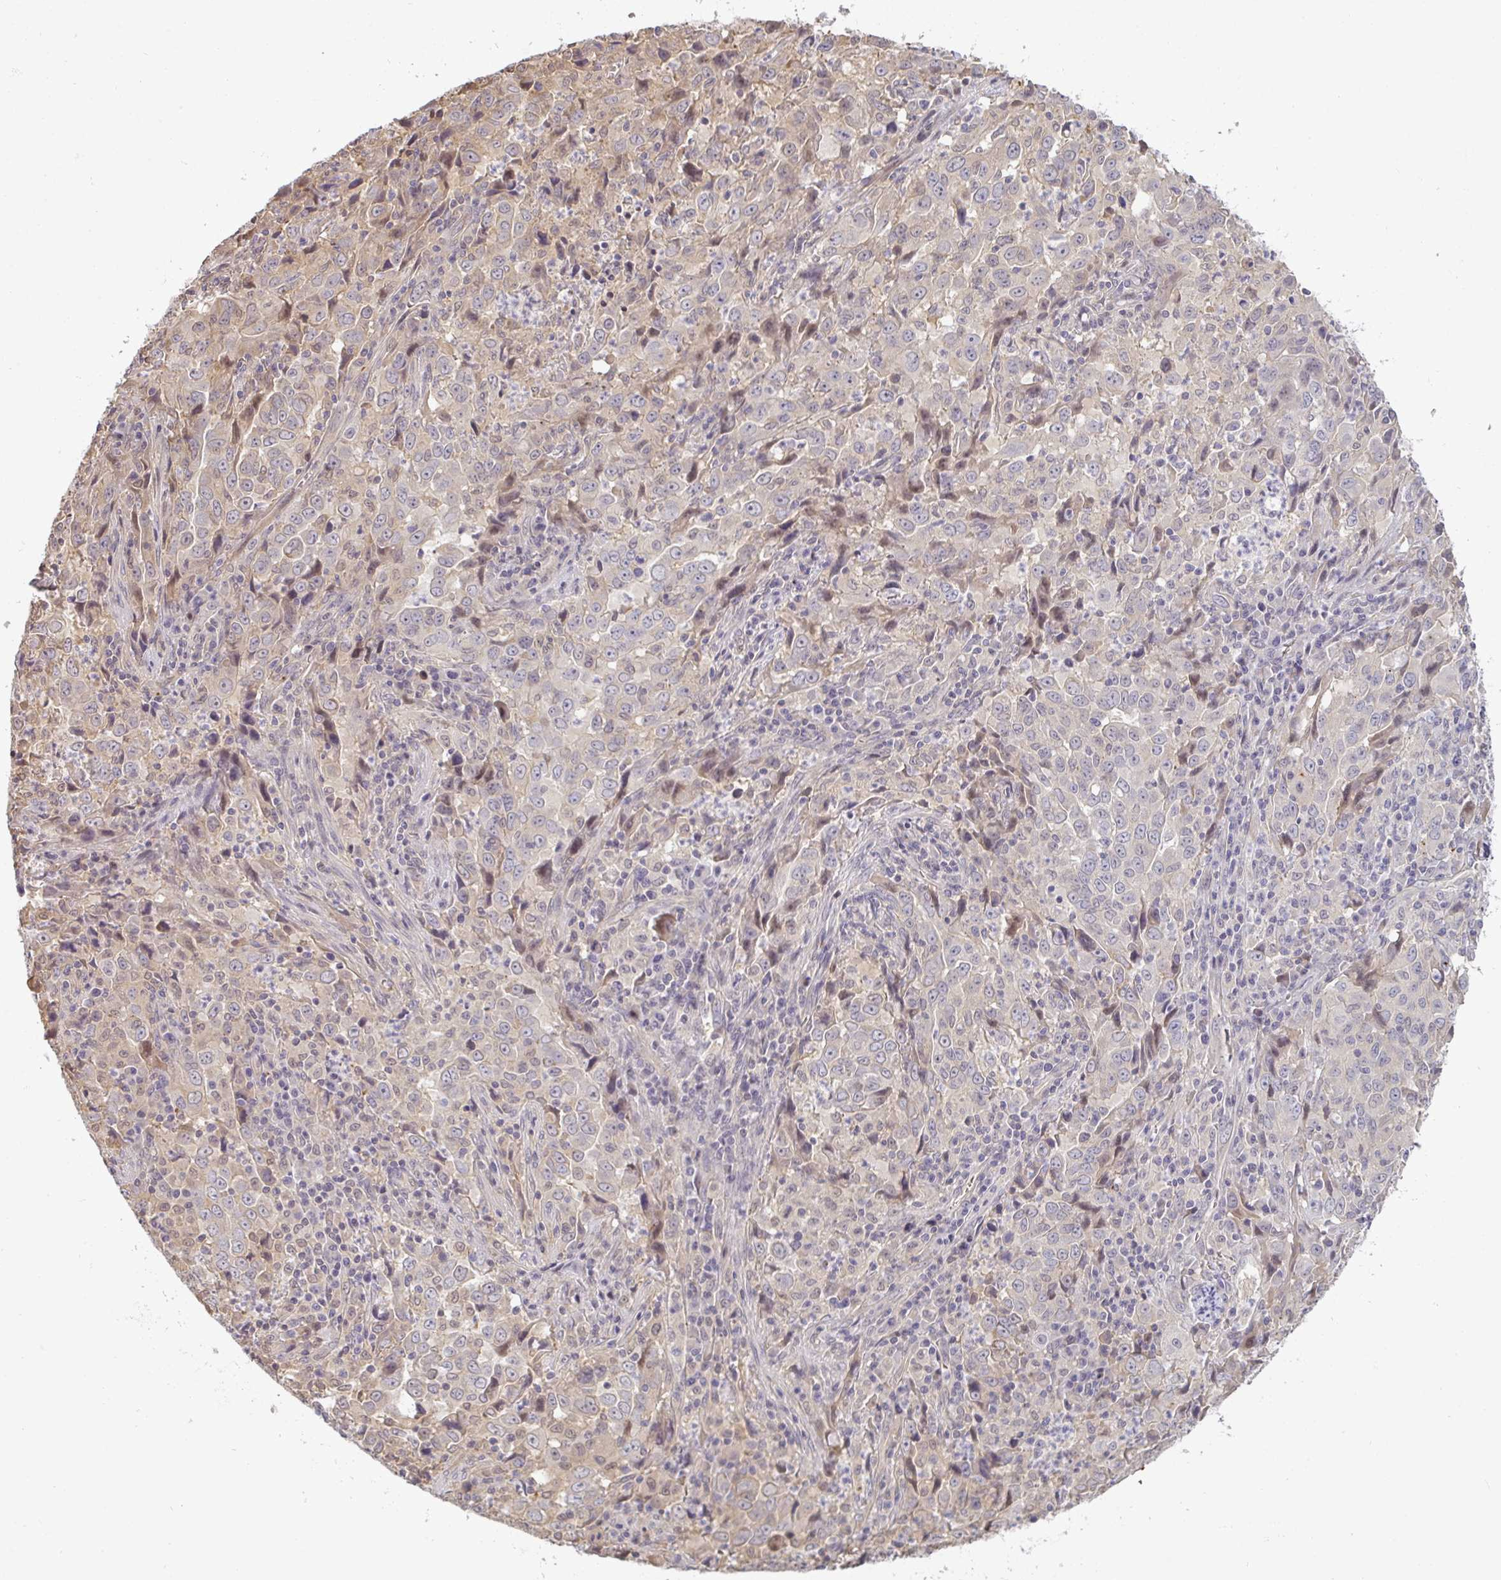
{"staining": {"intensity": "weak", "quantity": "<25%", "location": "cytoplasmic/membranous"}, "tissue": "lung cancer", "cell_type": "Tumor cells", "image_type": "cancer", "snomed": [{"axis": "morphology", "description": "Adenocarcinoma, NOS"}, {"axis": "topography", "description": "Lung"}], "caption": "Tumor cells are negative for protein expression in human lung adenocarcinoma.", "gene": "GSDMB", "patient": {"sex": "male", "age": 67}}